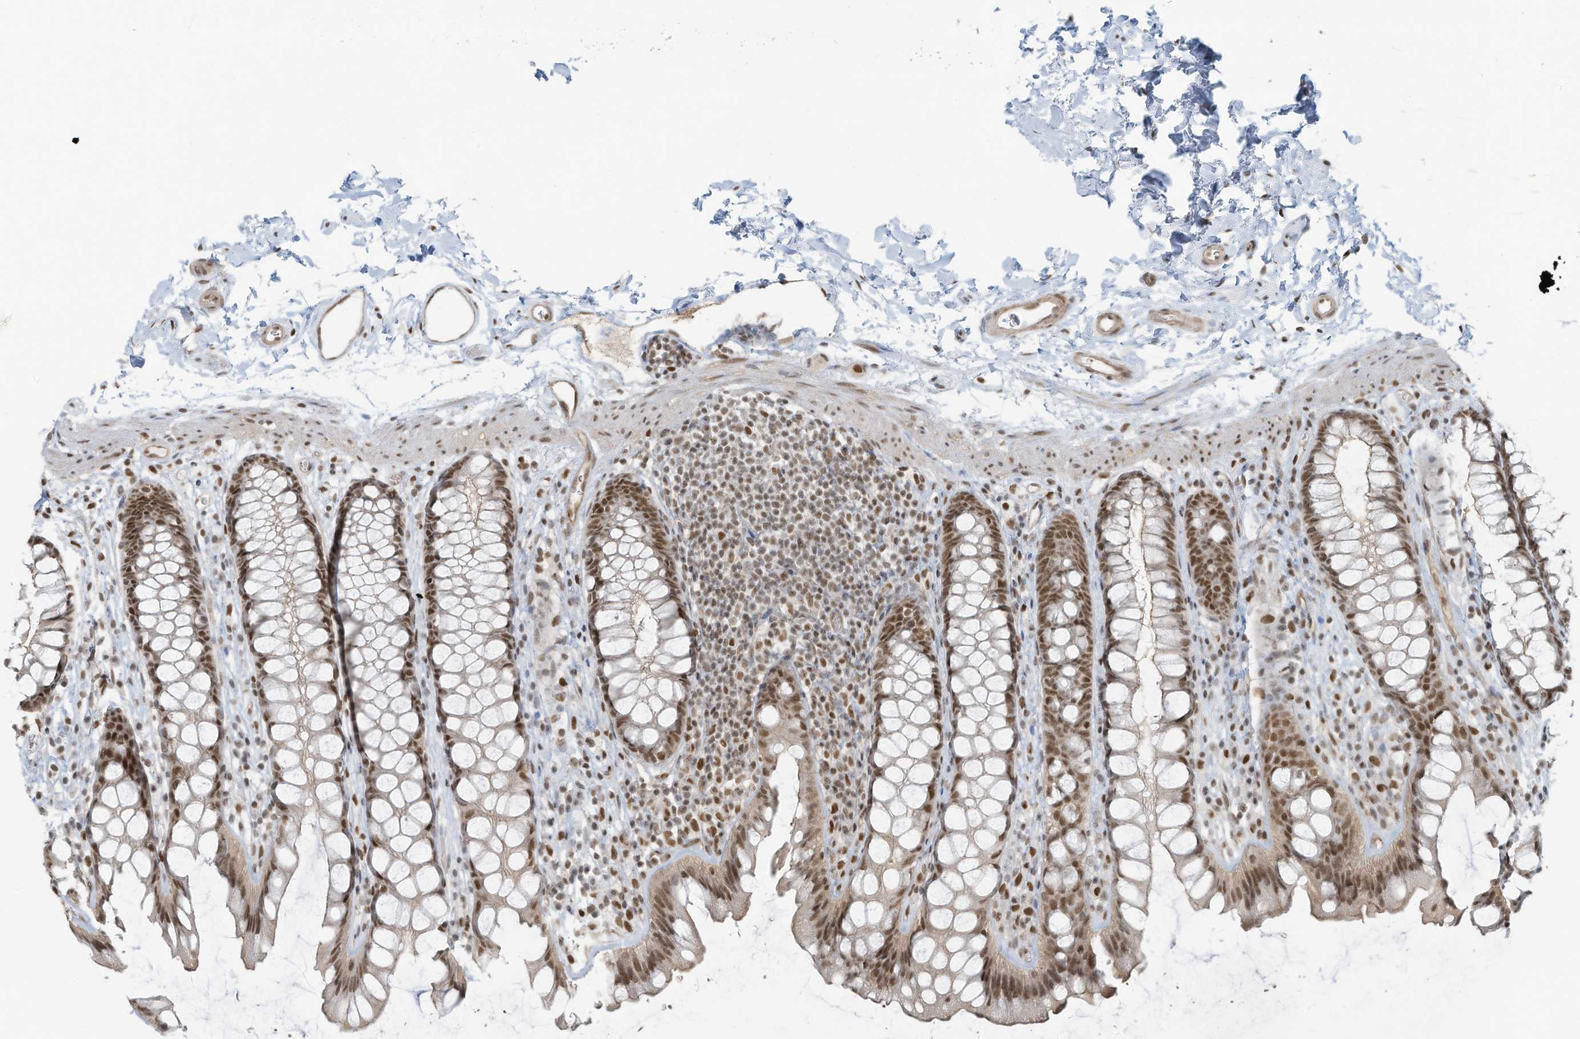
{"staining": {"intensity": "moderate", "quantity": ">75%", "location": "nuclear"}, "tissue": "rectum", "cell_type": "Glandular cells", "image_type": "normal", "snomed": [{"axis": "morphology", "description": "Normal tissue, NOS"}, {"axis": "topography", "description": "Rectum"}], "caption": "An immunohistochemistry histopathology image of normal tissue is shown. Protein staining in brown highlights moderate nuclear positivity in rectum within glandular cells. (Brightfield microscopy of DAB IHC at high magnification).", "gene": "DBR1", "patient": {"sex": "female", "age": 65}}